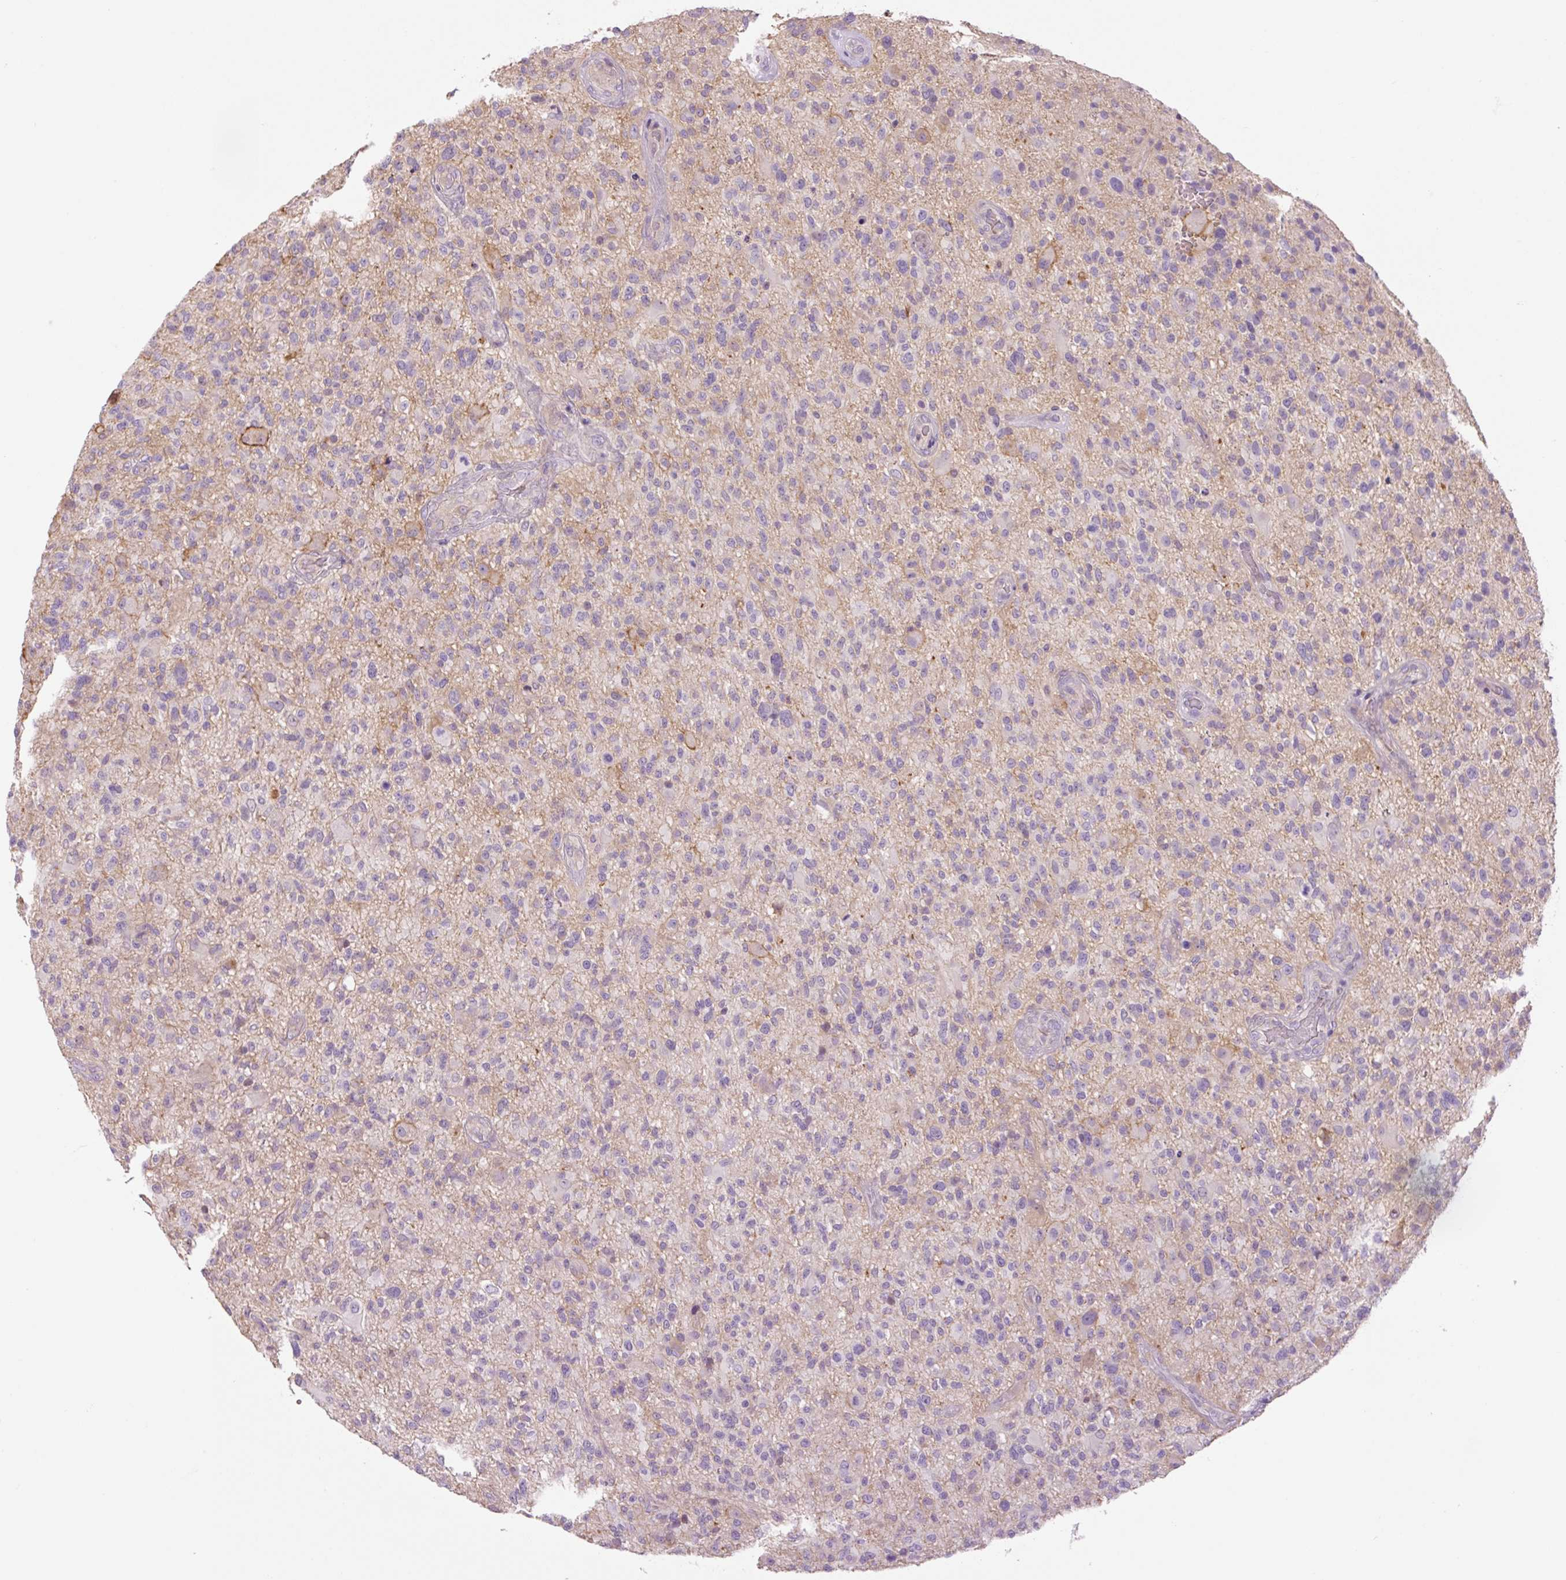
{"staining": {"intensity": "negative", "quantity": "none", "location": "none"}, "tissue": "glioma", "cell_type": "Tumor cells", "image_type": "cancer", "snomed": [{"axis": "morphology", "description": "Glioma, malignant, High grade"}, {"axis": "topography", "description": "Brain"}], "caption": "Malignant glioma (high-grade) was stained to show a protein in brown. There is no significant expression in tumor cells.", "gene": "GRID2", "patient": {"sex": "male", "age": 47}}